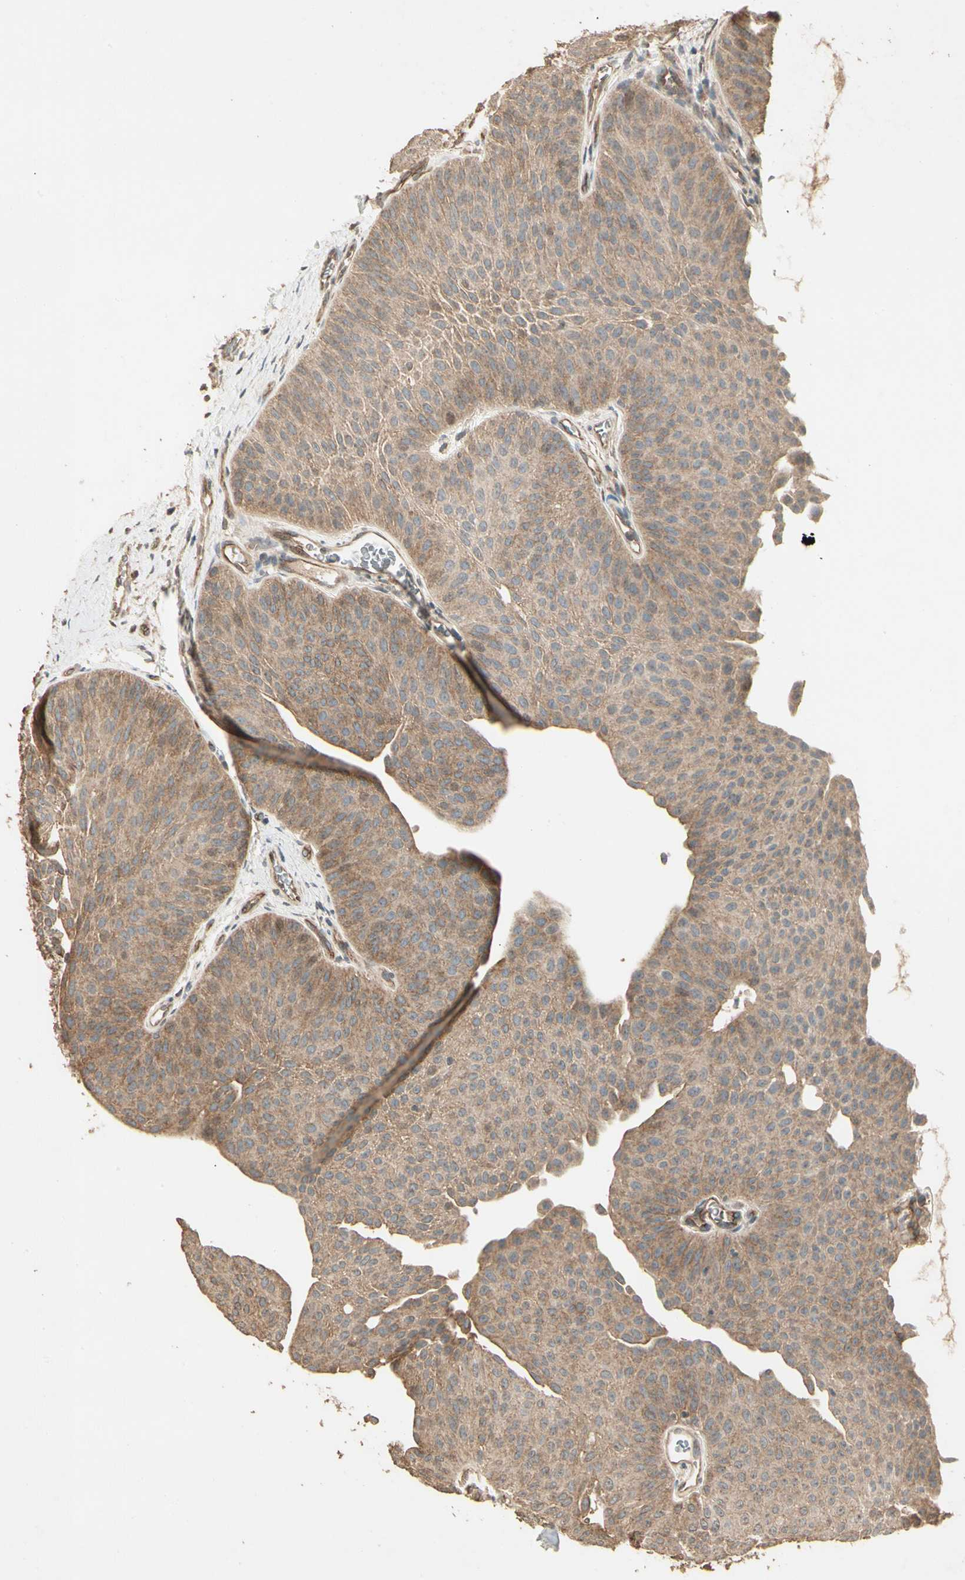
{"staining": {"intensity": "moderate", "quantity": ">75%", "location": "cytoplasmic/membranous"}, "tissue": "urothelial cancer", "cell_type": "Tumor cells", "image_type": "cancer", "snomed": [{"axis": "morphology", "description": "Urothelial carcinoma, Low grade"}, {"axis": "topography", "description": "Urinary bladder"}], "caption": "The histopathology image demonstrates immunohistochemical staining of urothelial carcinoma (low-grade). There is moderate cytoplasmic/membranous expression is present in approximately >75% of tumor cells.", "gene": "RNF180", "patient": {"sex": "female", "age": 60}}